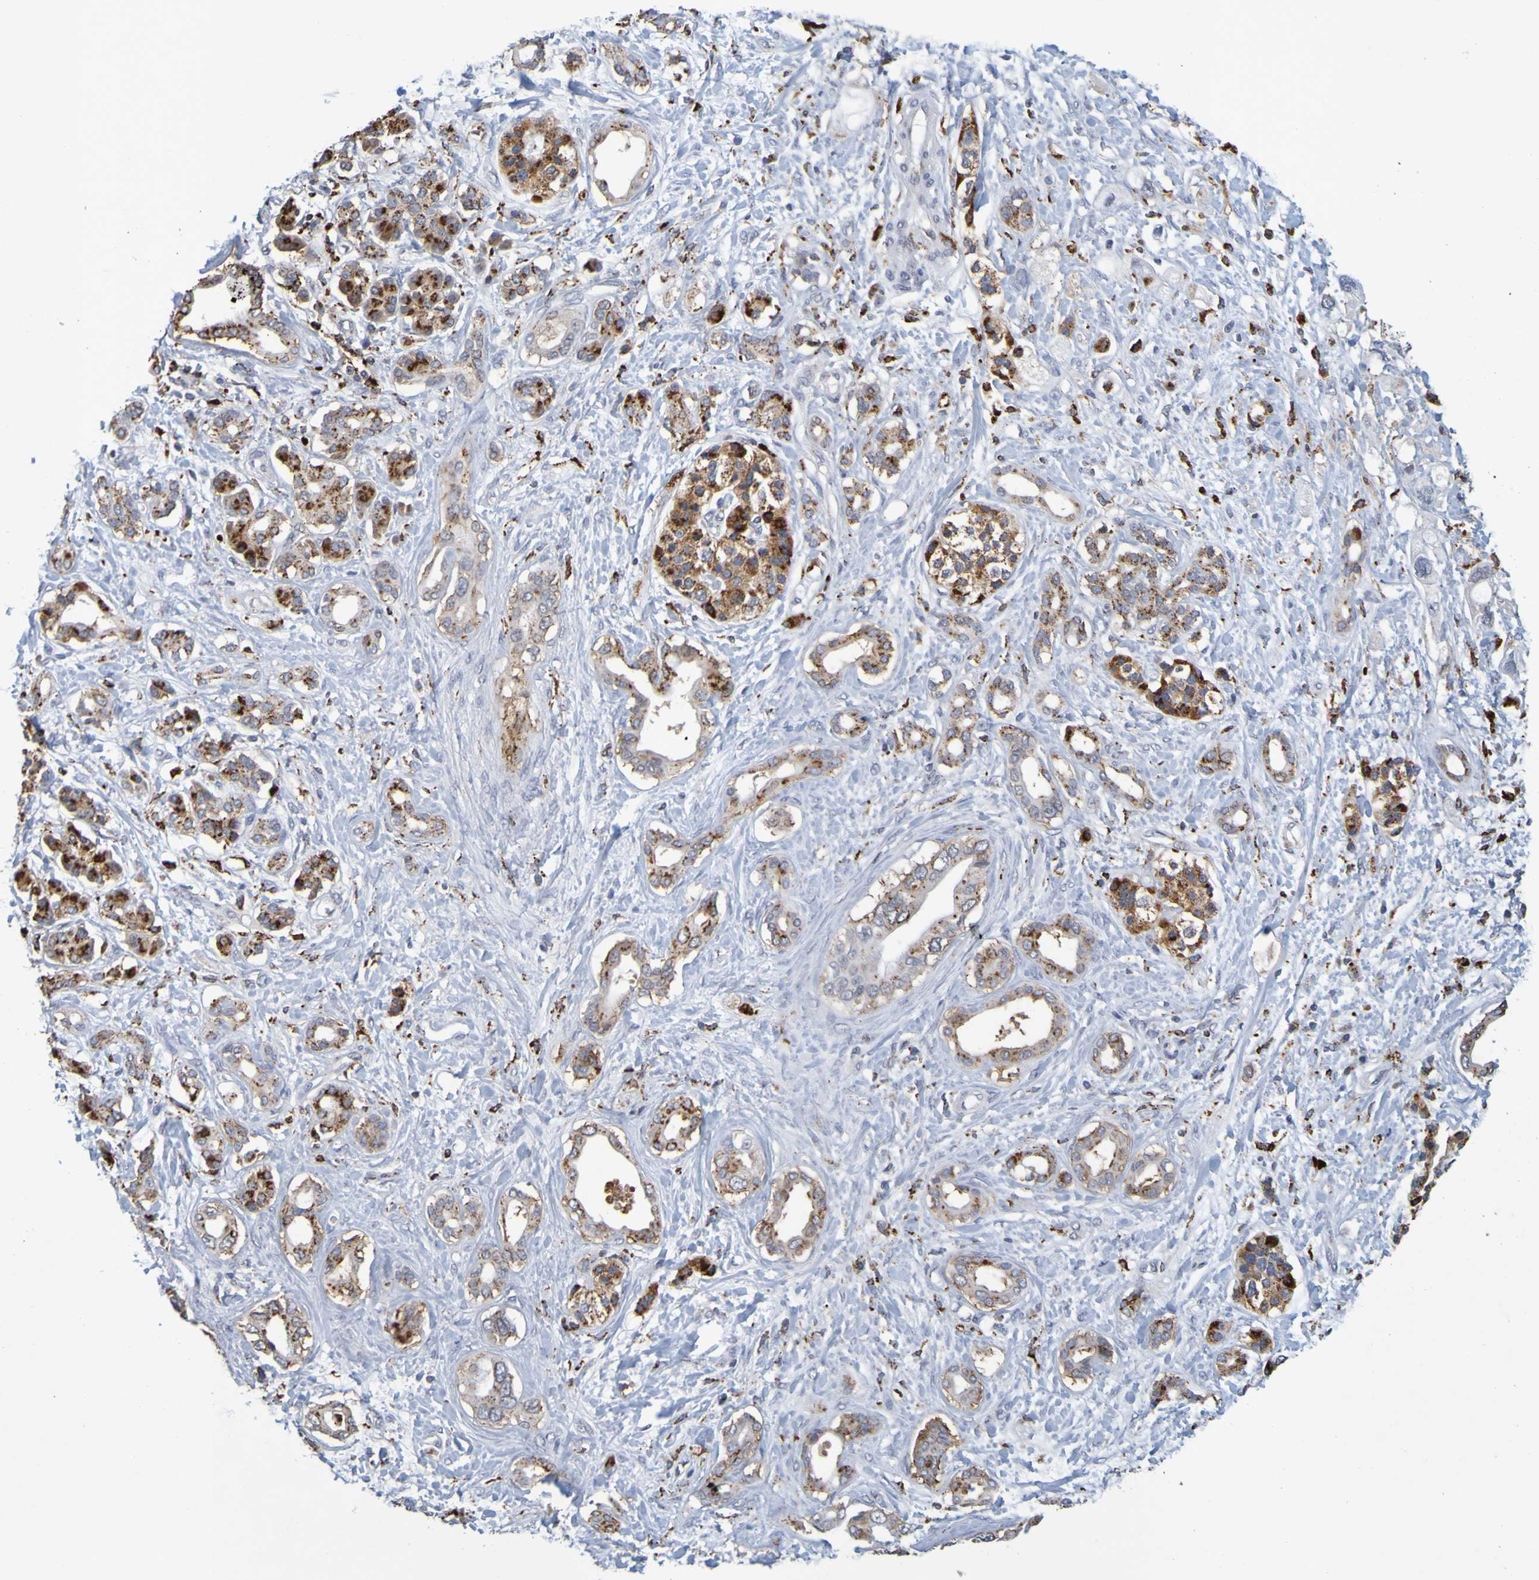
{"staining": {"intensity": "moderate", "quantity": "25%-75%", "location": "cytoplasmic/membranous"}, "tissue": "pancreatic cancer", "cell_type": "Tumor cells", "image_type": "cancer", "snomed": [{"axis": "morphology", "description": "Adenocarcinoma, NOS"}, {"axis": "topography", "description": "Pancreas"}], "caption": "Adenocarcinoma (pancreatic) stained with a brown dye demonstrates moderate cytoplasmic/membranous positive positivity in approximately 25%-75% of tumor cells.", "gene": "TPH1", "patient": {"sex": "female", "age": 56}}